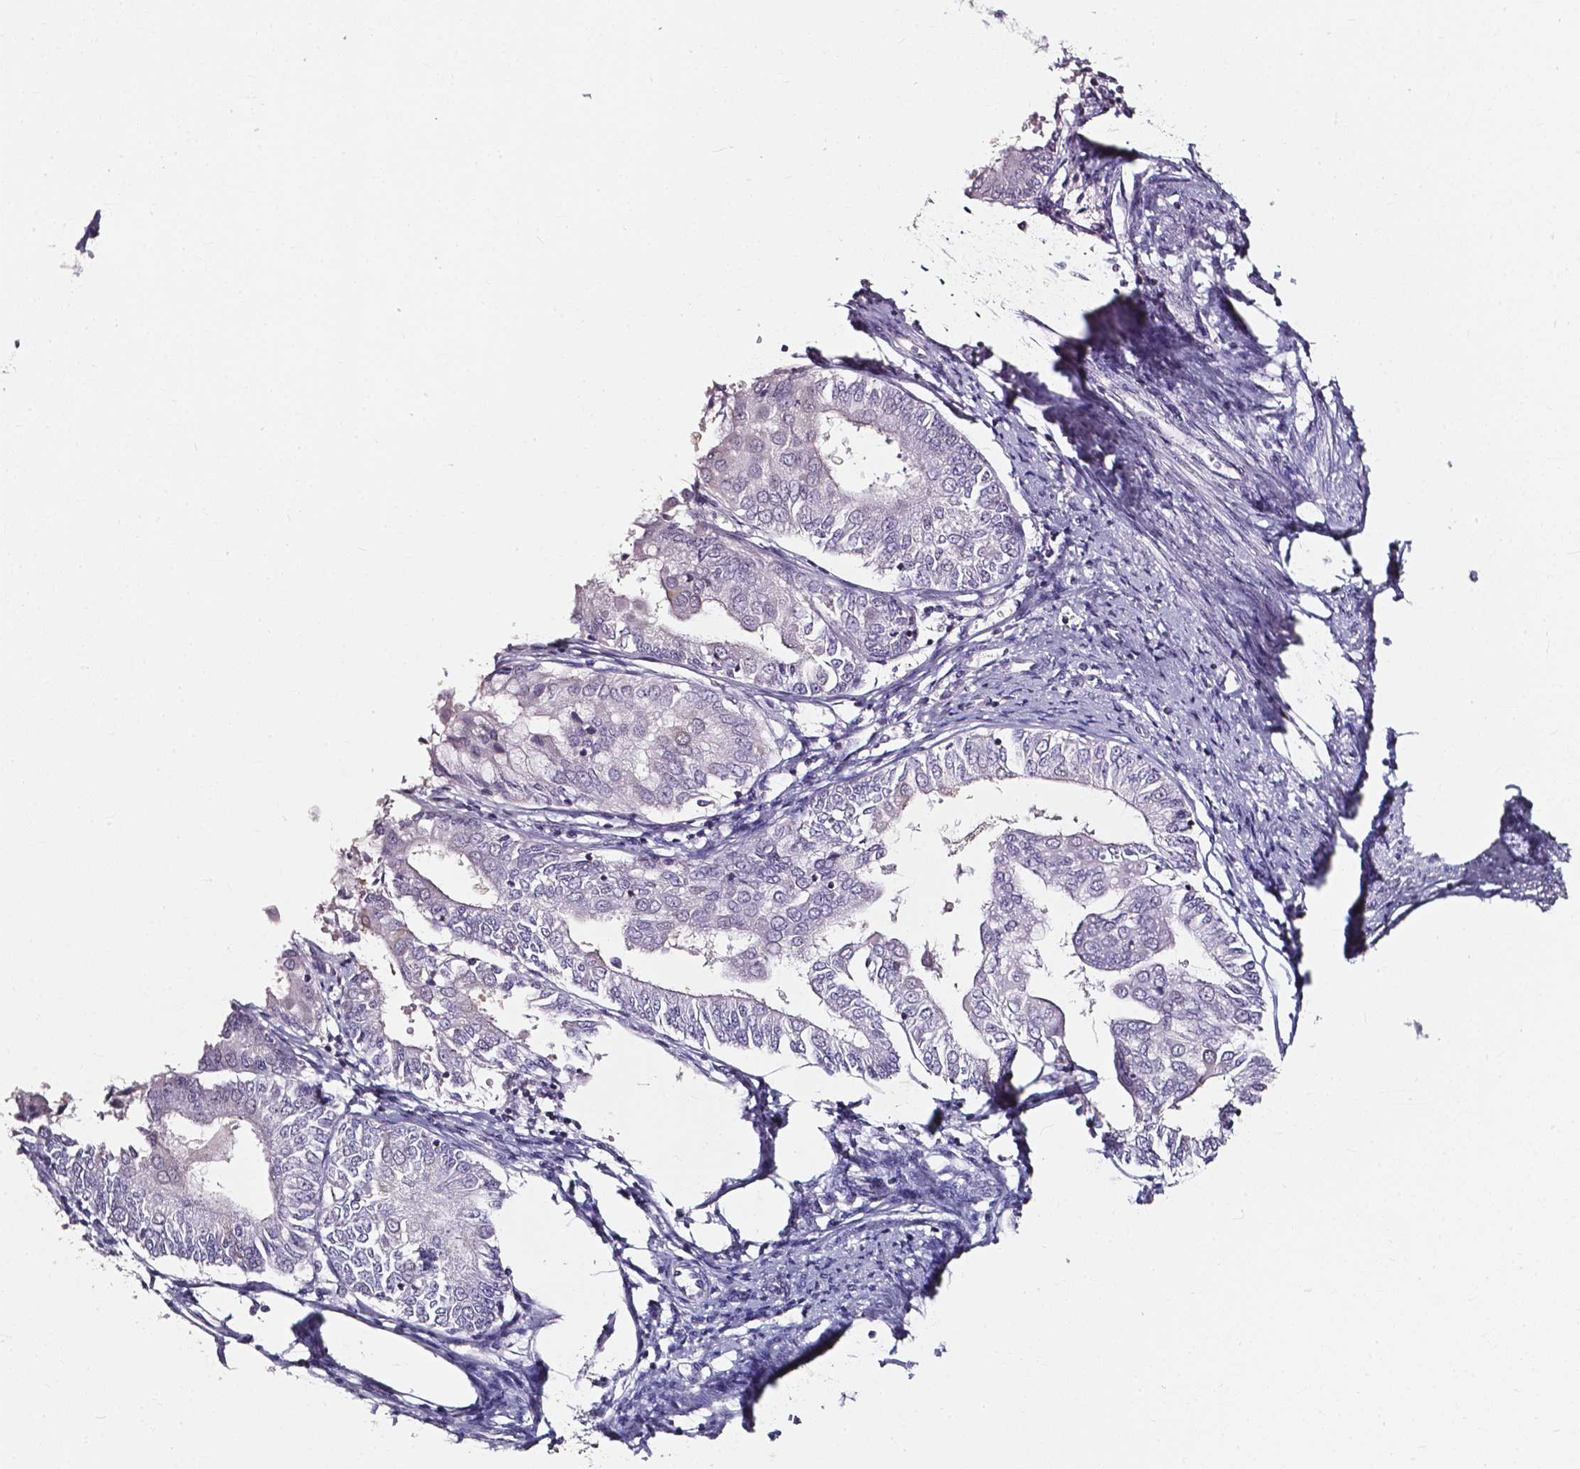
{"staining": {"intensity": "negative", "quantity": "none", "location": "none"}, "tissue": "endometrial cancer", "cell_type": "Tumor cells", "image_type": "cancer", "snomed": [{"axis": "morphology", "description": "Adenocarcinoma, NOS"}, {"axis": "topography", "description": "Endometrium"}], "caption": "High power microscopy histopathology image of an immunohistochemistry (IHC) photomicrograph of adenocarcinoma (endometrial), revealing no significant positivity in tumor cells. (Stains: DAB immunohistochemistry with hematoxylin counter stain, Microscopy: brightfield microscopy at high magnification).", "gene": "AKR1B10", "patient": {"sex": "female", "age": 68}}